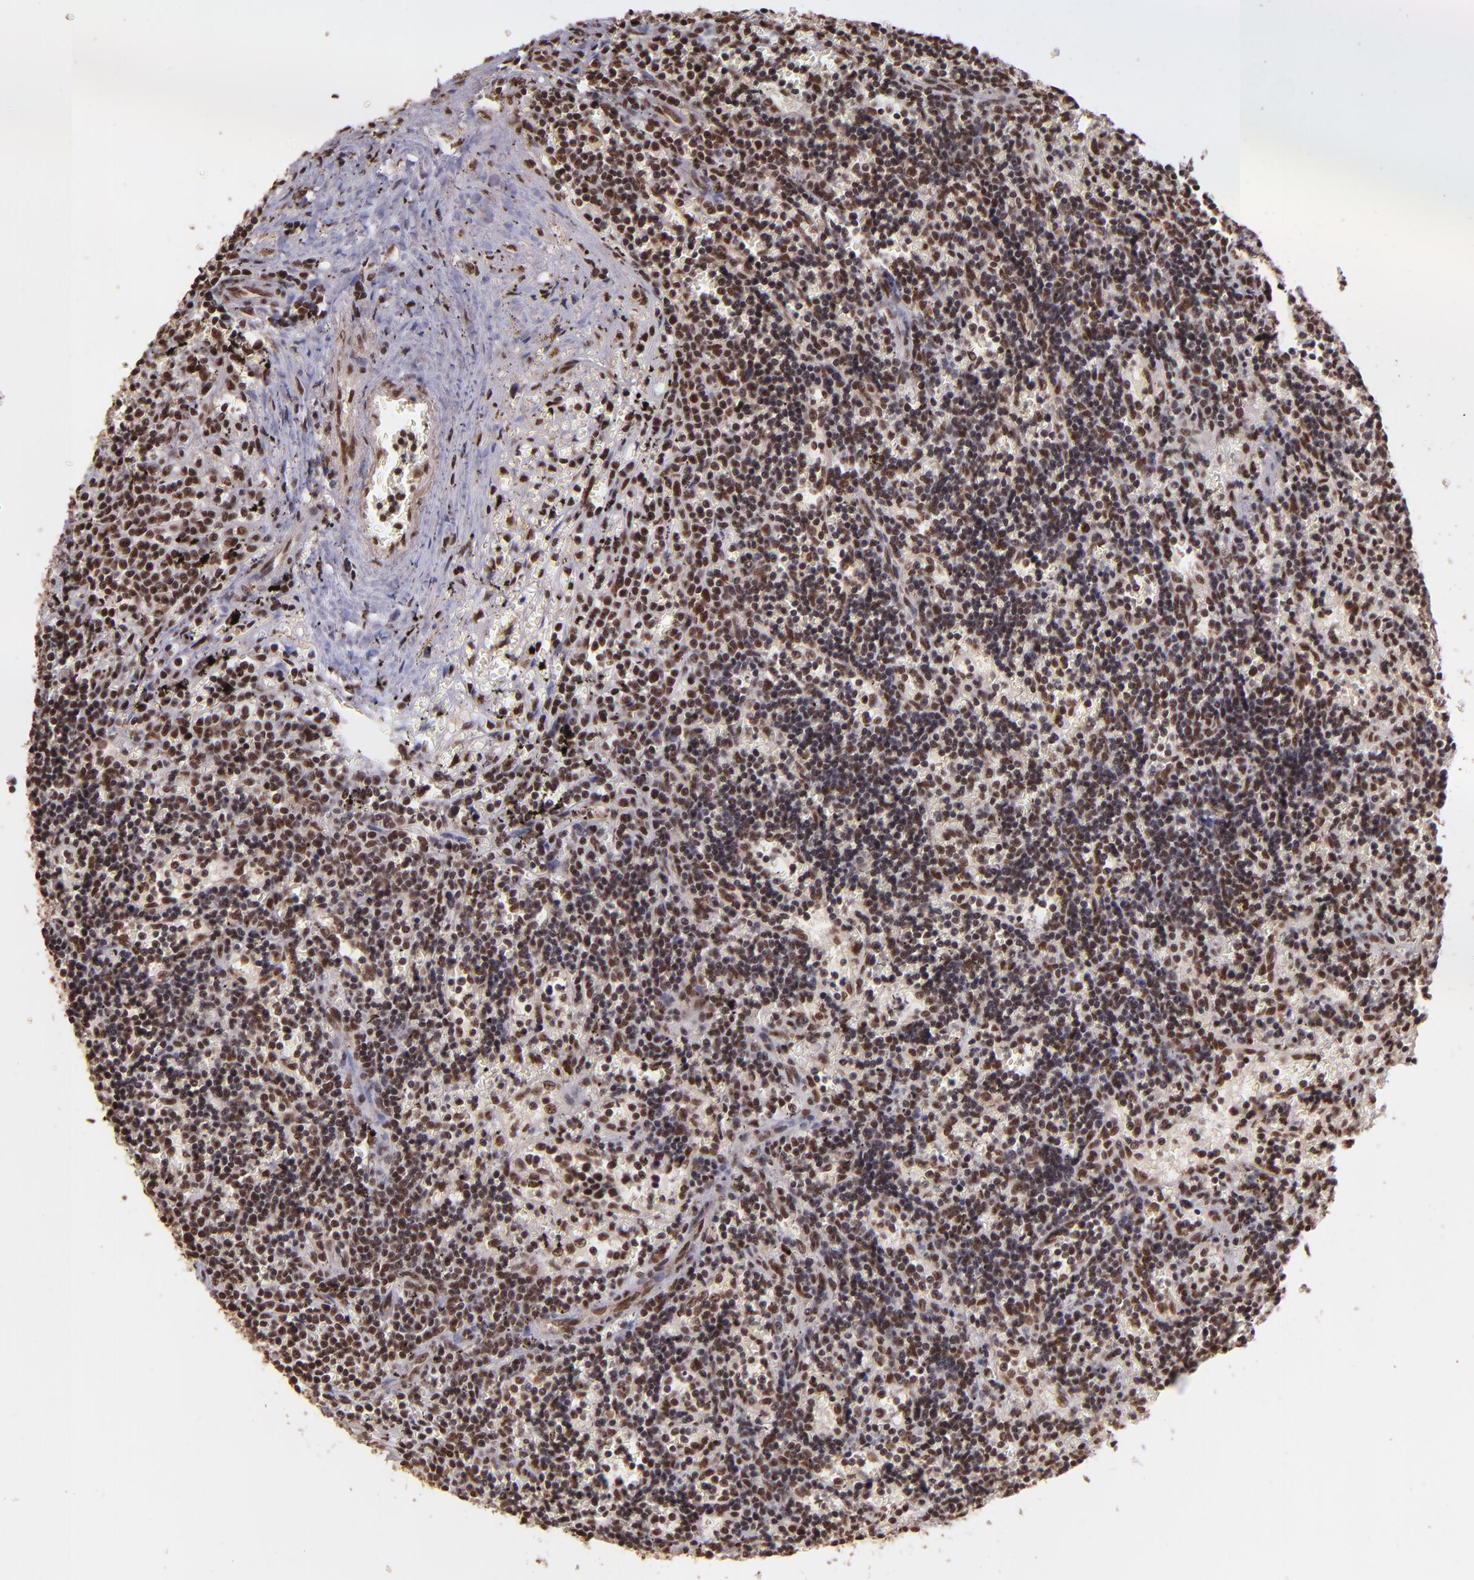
{"staining": {"intensity": "strong", "quantity": ">75%", "location": "nuclear"}, "tissue": "lymphoma", "cell_type": "Tumor cells", "image_type": "cancer", "snomed": [{"axis": "morphology", "description": "Malignant lymphoma, non-Hodgkin's type, Low grade"}, {"axis": "topography", "description": "Spleen"}], "caption": "Human lymphoma stained for a protein (brown) exhibits strong nuclear positive staining in approximately >75% of tumor cells.", "gene": "PQBP1", "patient": {"sex": "male", "age": 60}}